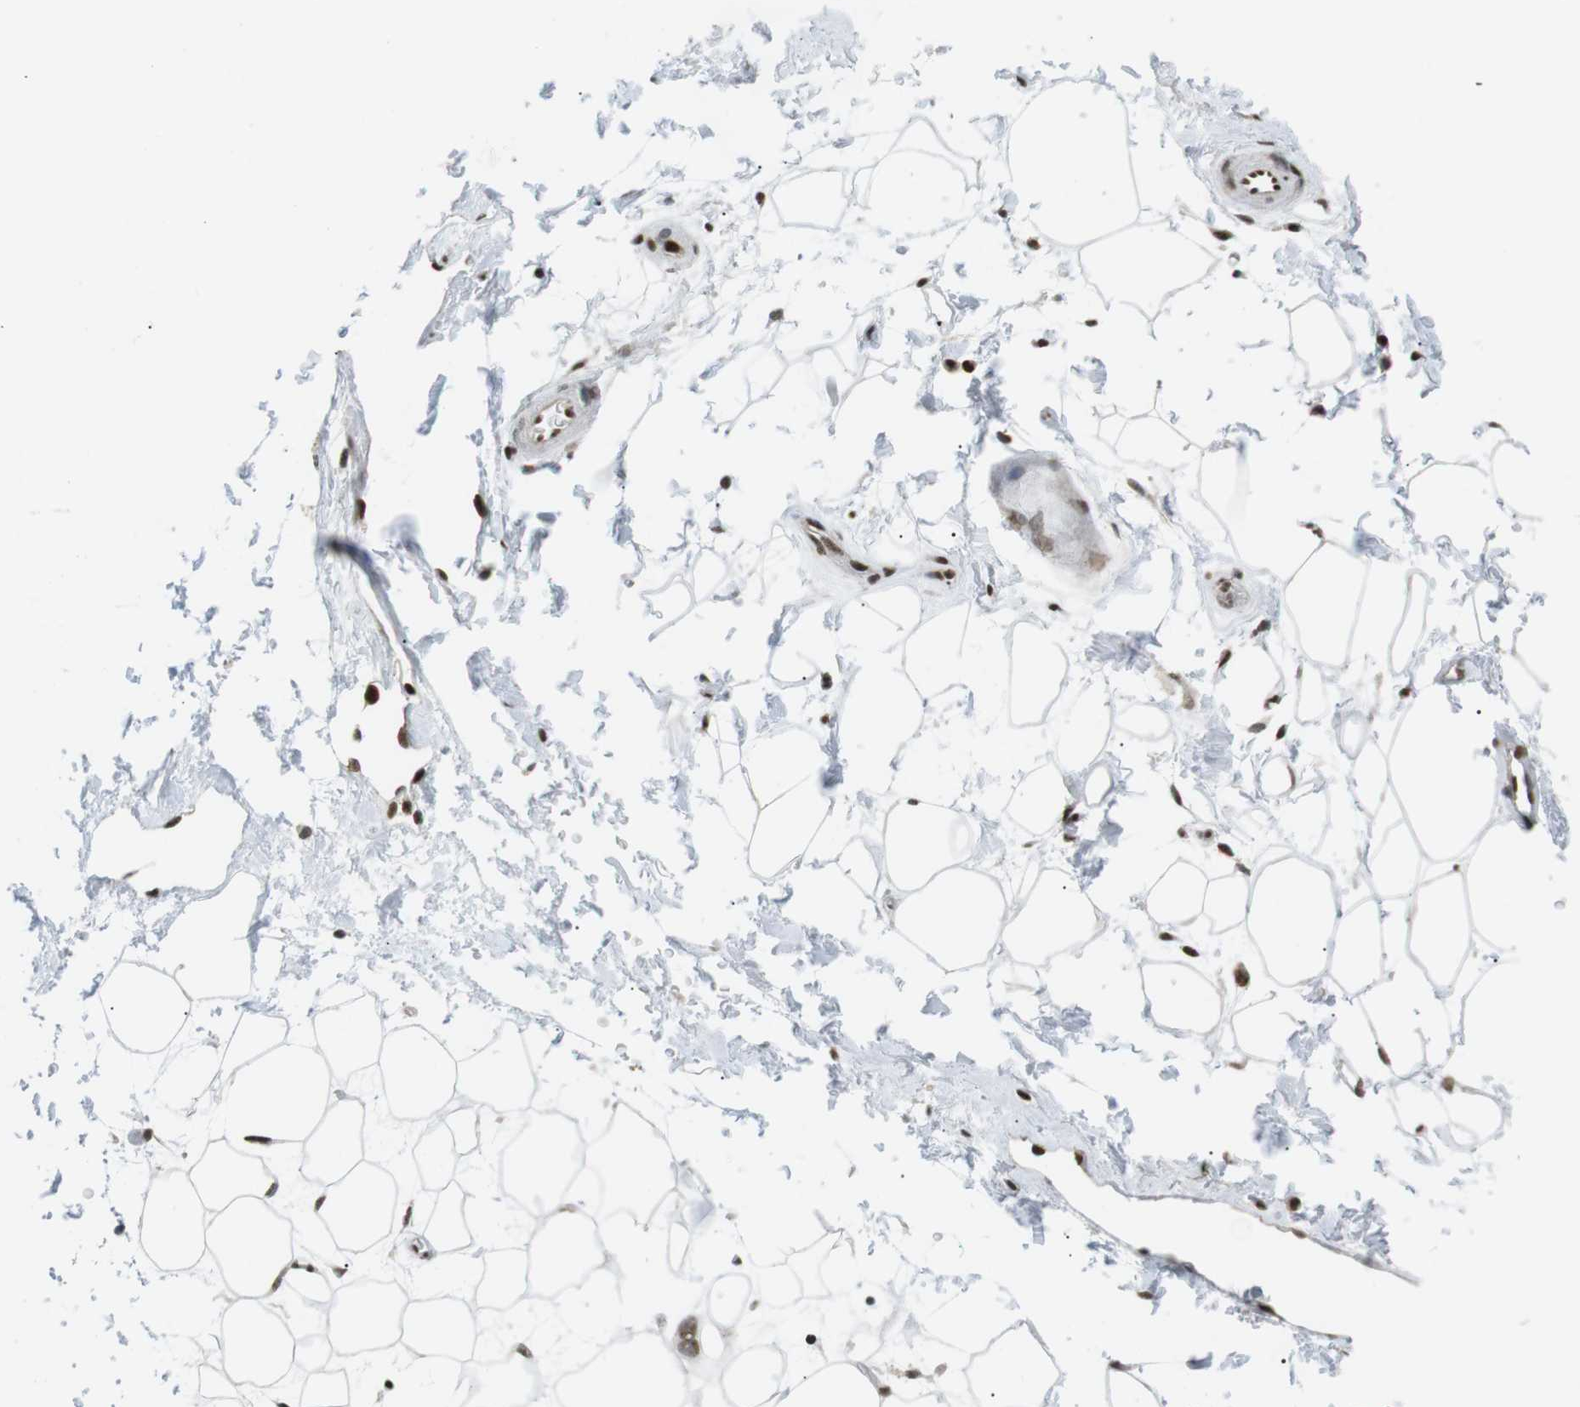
{"staining": {"intensity": "strong", "quantity": ">75%", "location": "nuclear"}, "tissue": "adipose tissue", "cell_type": "Adipocytes", "image_type": "normal", "snomed": [{"axis": "morphology", "description": "Normal tissue, NOS"}, {"axis": "topography", "description": "Soft tissue"}], "caption": "This histopathology image demonstrates IHC staining of unremarkable human adipose tissue, with high strong nuclear positivity in approximately >75% of adipocytes.", "gene": "CDC27", "patient": {"sex": "male", "age": 72}}